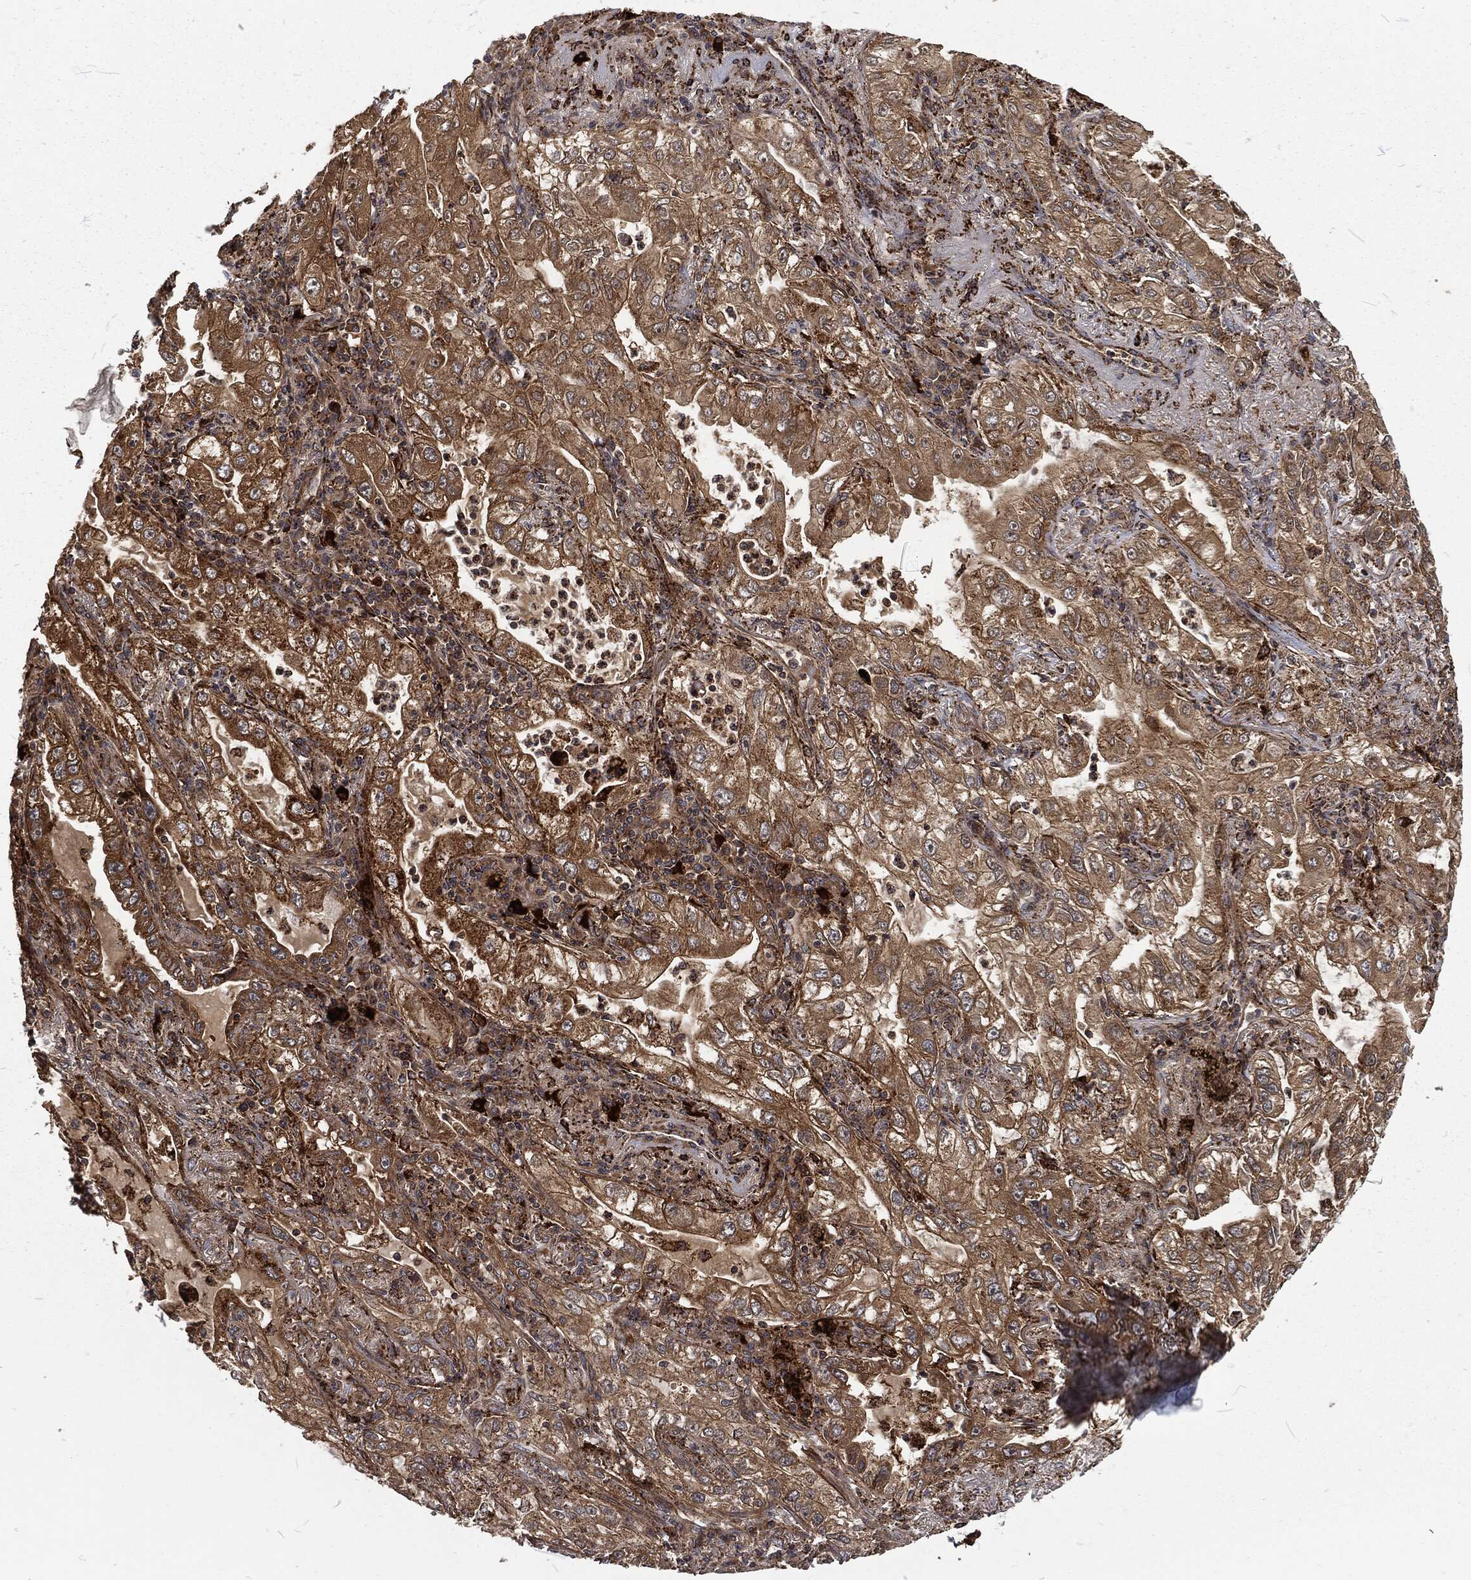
{"staining": {"intensity": "moderate", "quantity": ">75%", "location": "cytoplasmic/membranous"}, "tissue": "lung cancer", "cell_type": "Tumor cells", "image_type": "cancer", "snomed": [{"axis": "morphology", "description": "Adenocarcinoma, NOS"}, {"axis": "topography", "description": "Lung"}], "caption": "Protein expression by IHC reveals moderate cytoplasmic/membranous staining in about >75% of tumor cells in adenocarcinoma (lung).", "gene": "RFTN1", "patient": {"sex": "female", "age": 73}}